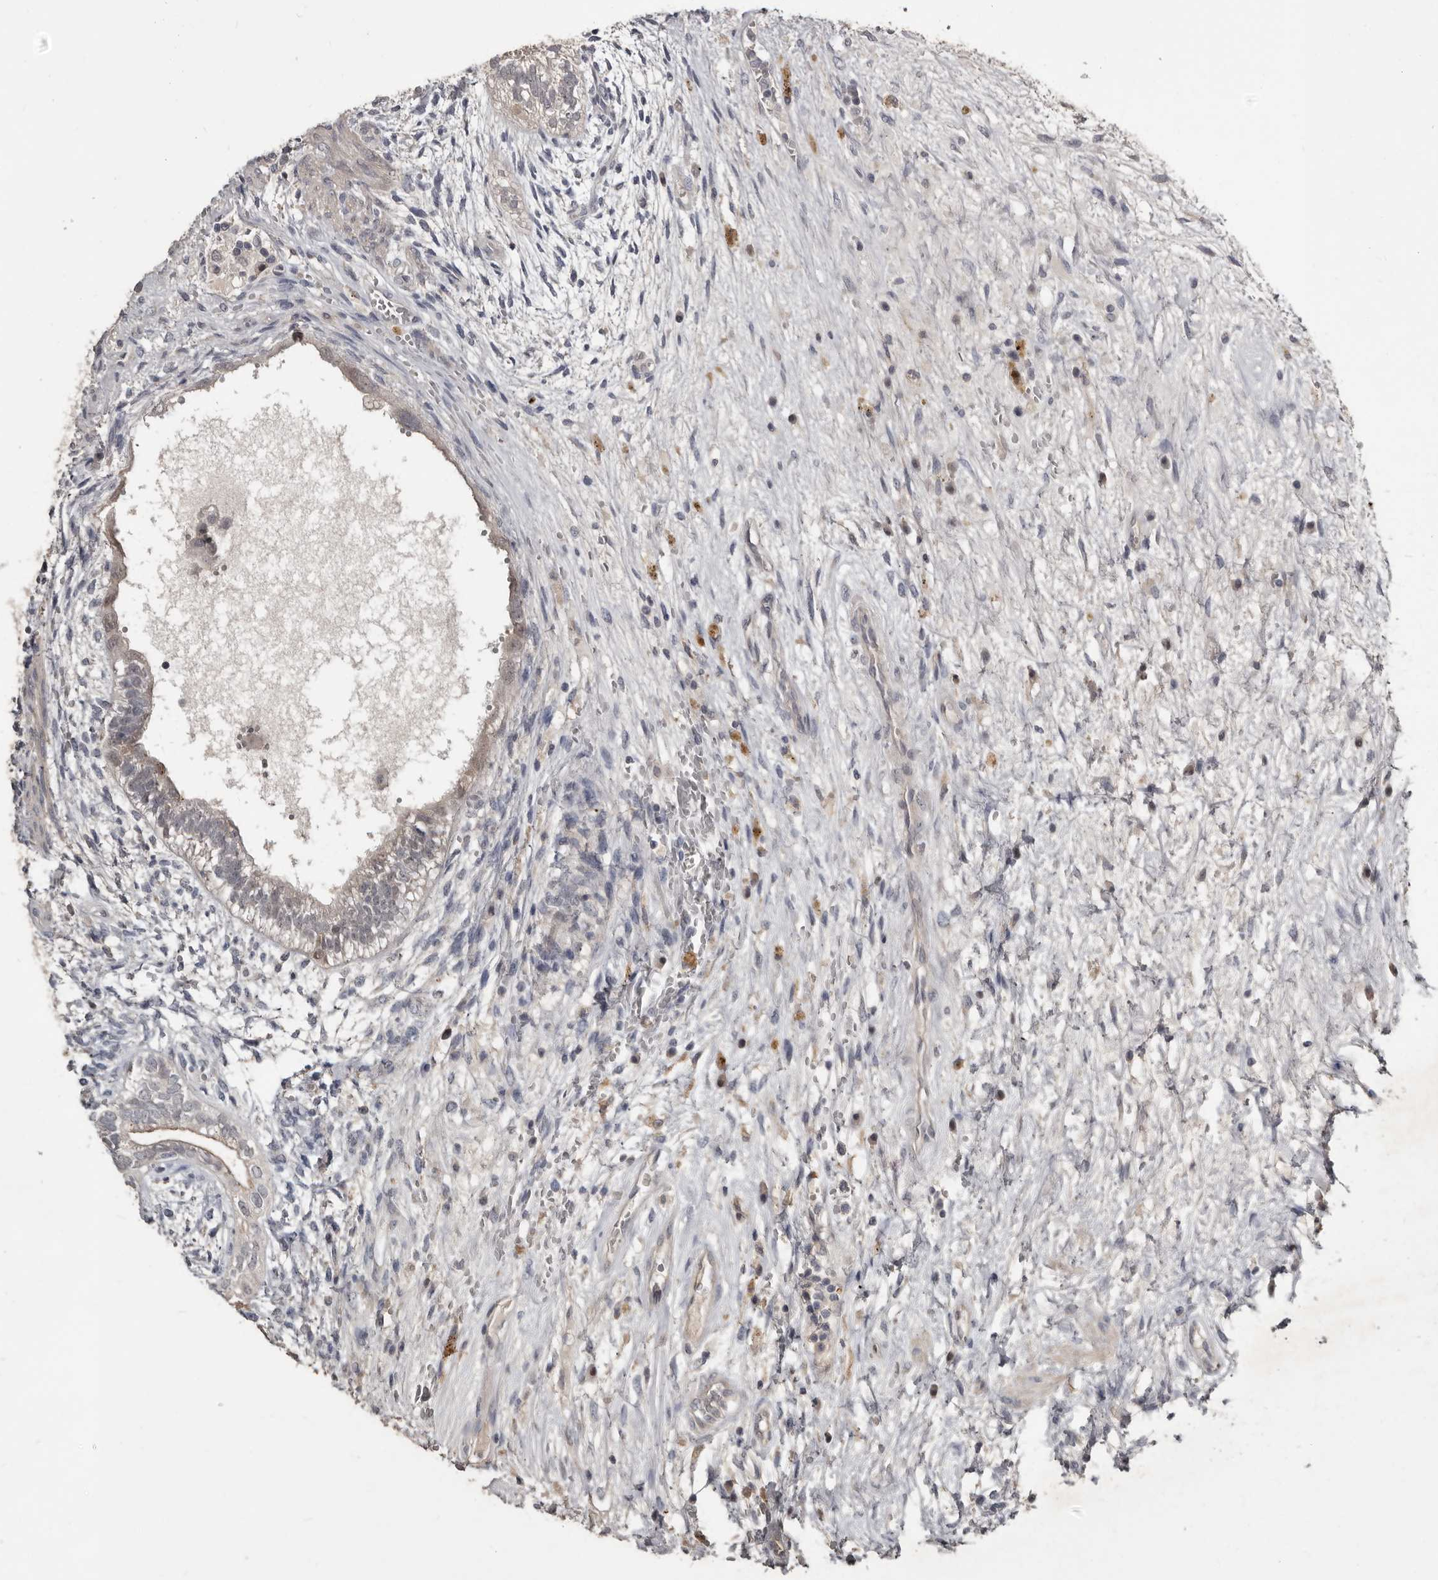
{"staining": {"intensity": "weak", "quantity": "25%-75%", "location": "cytoplasmic/membranous"}, "tissue": "testis cancer", "cell_type": "Tumor cells", "image_type": "cancer", "snomed": [{"axis": "morphology", "description": "Carcinoma, Embryonal, NOS"}, {"axis": "topography", "description": "Testis"}], "caption": "Testis embryonal carcinoma tissue exhibits weak cytoplasmic/membranous staining in about 25%-75% of tumor cells", "gene": "RBKS", "patient": {"sex": "male", "age": 26}}